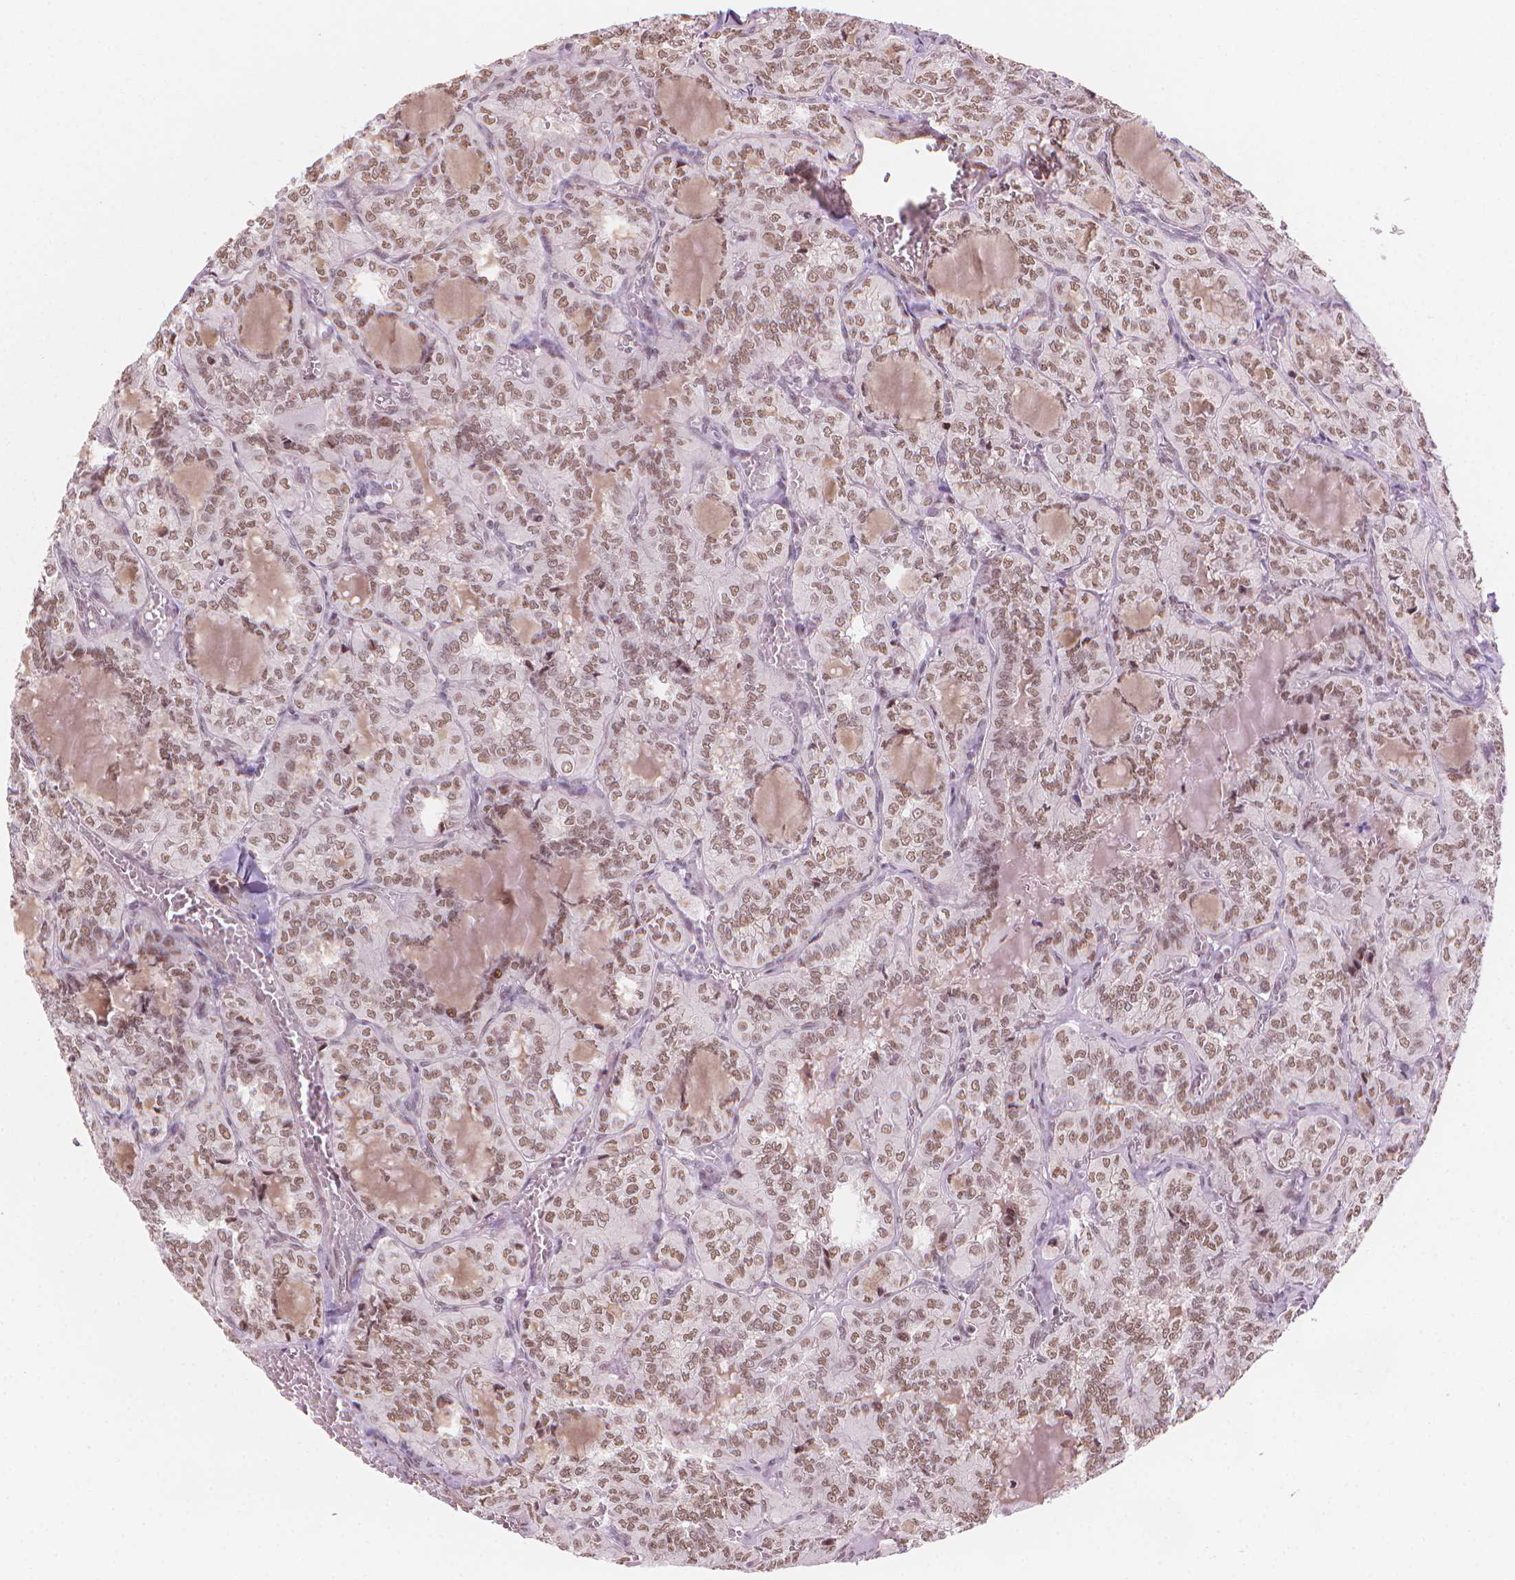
{"staining": {"intensity": "weak", "quantity": ">75%", "location": "nuclear"}, "tissue": "thyroid cancer", "cell_type": "Tumor cells", "image_type": "cancer", "snomed": [{"axis": "morphology", "description": "Papillary adenocarcinoma, NOS"}, {"axis": "topography", "description": "Thyroid gland"}], "caption": "The photomicrograph reveals staining of thyroid cancer, revealing weak nuclear protein positivity (brown color) within tumor cells.", "gene": "HOXD4", "patient": {"sex": "female", "age": 41}}